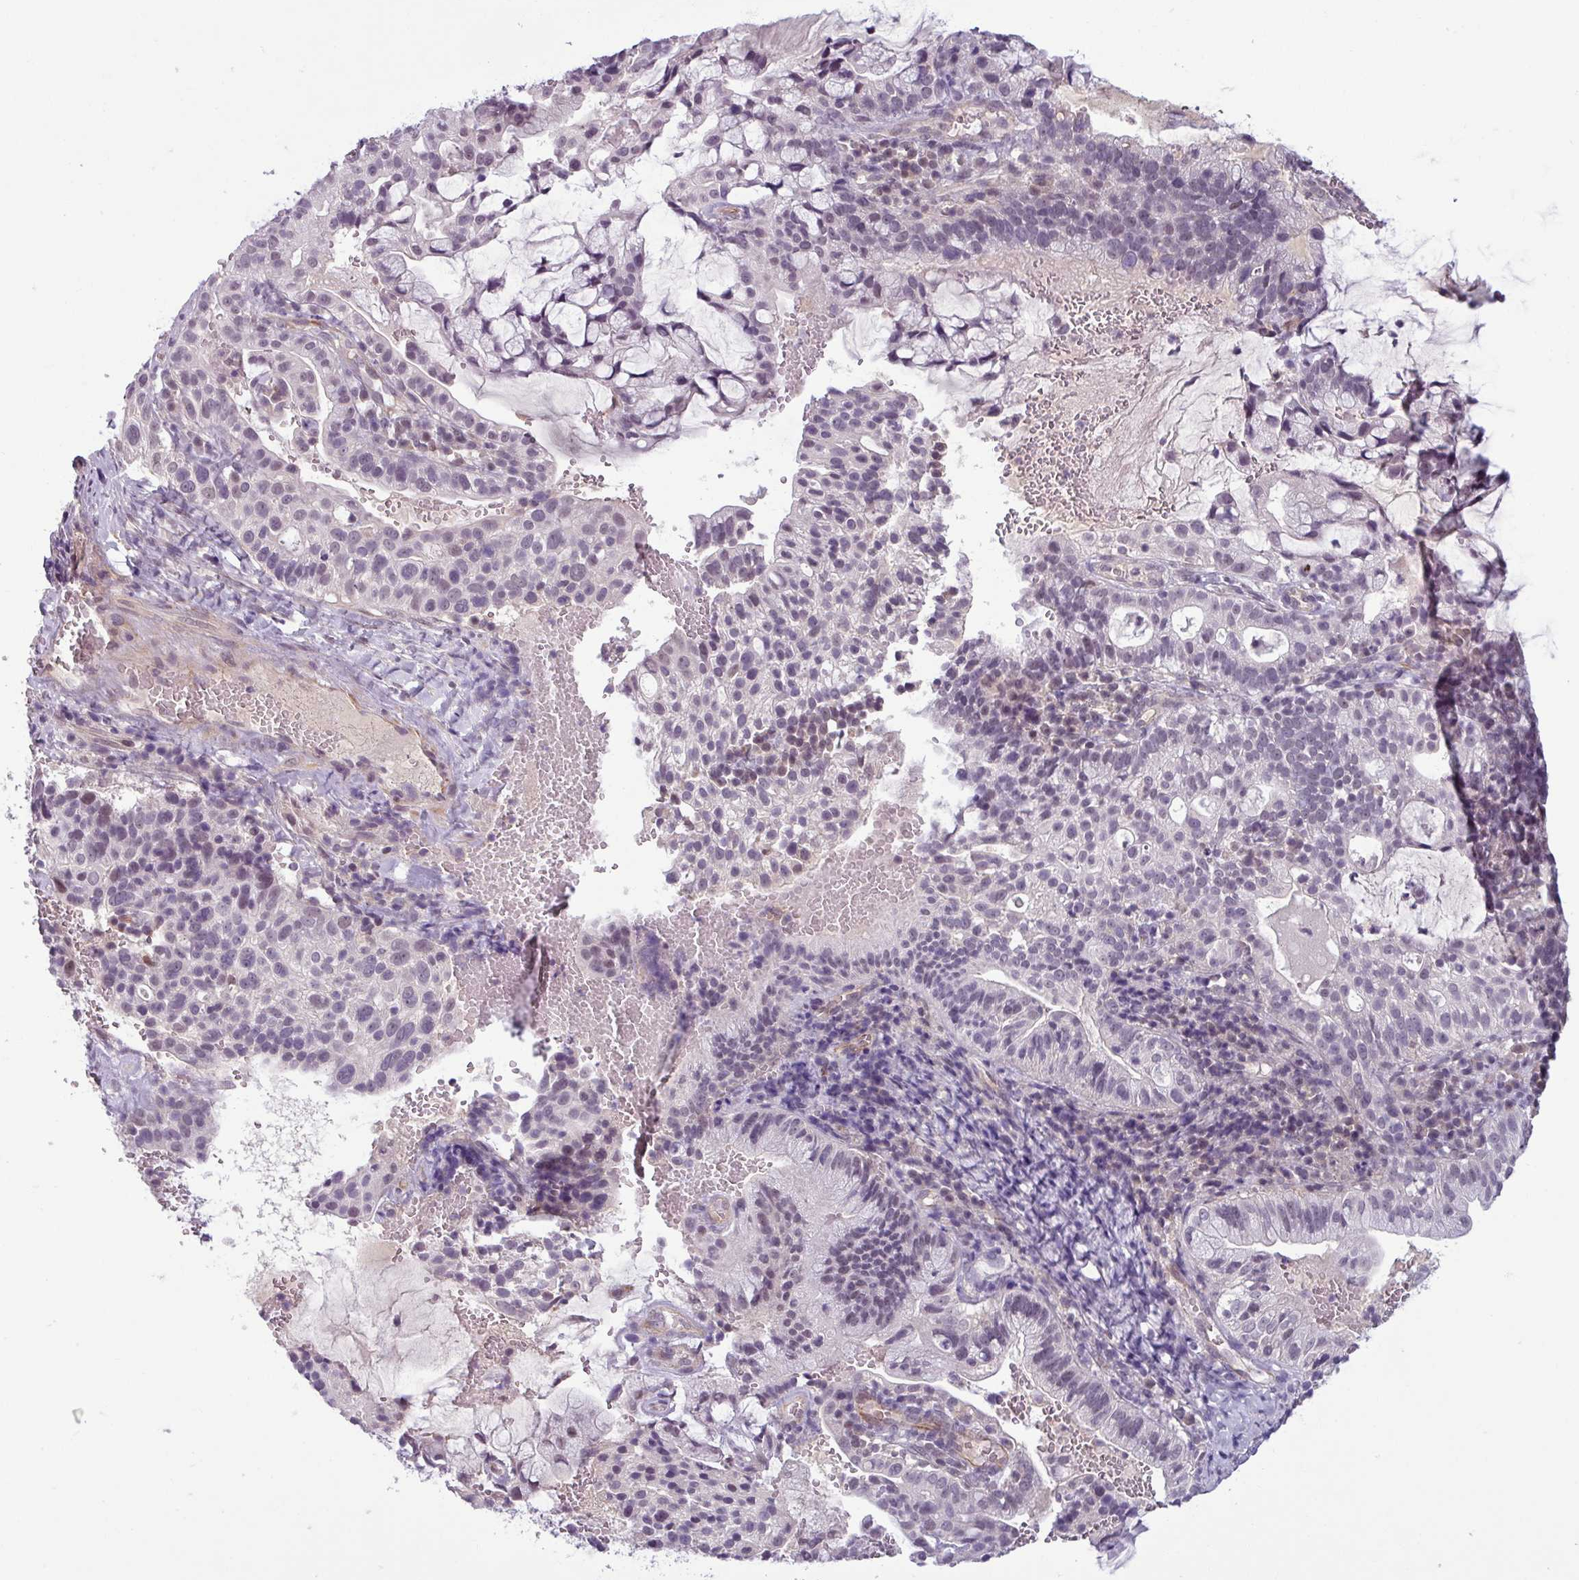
{"staining": {"intensity": "weak", "quantity": "<25%", "location": "nuclear"}, "tissue": "cervical cancer", "cell_type": "Tumor cells", "image_type": "cancer", "snomed": [{"axis": "morphology", "description": "Adenocarcinoma, NOS"}, {"axis": "topography", "description": "Cervix"}], "caption": "Histopathology image shows no significant protein positivity in tumor cells of cervical cancer.", "gene": "UVSSA", "patient": {"sex": "female", "age": 41}}